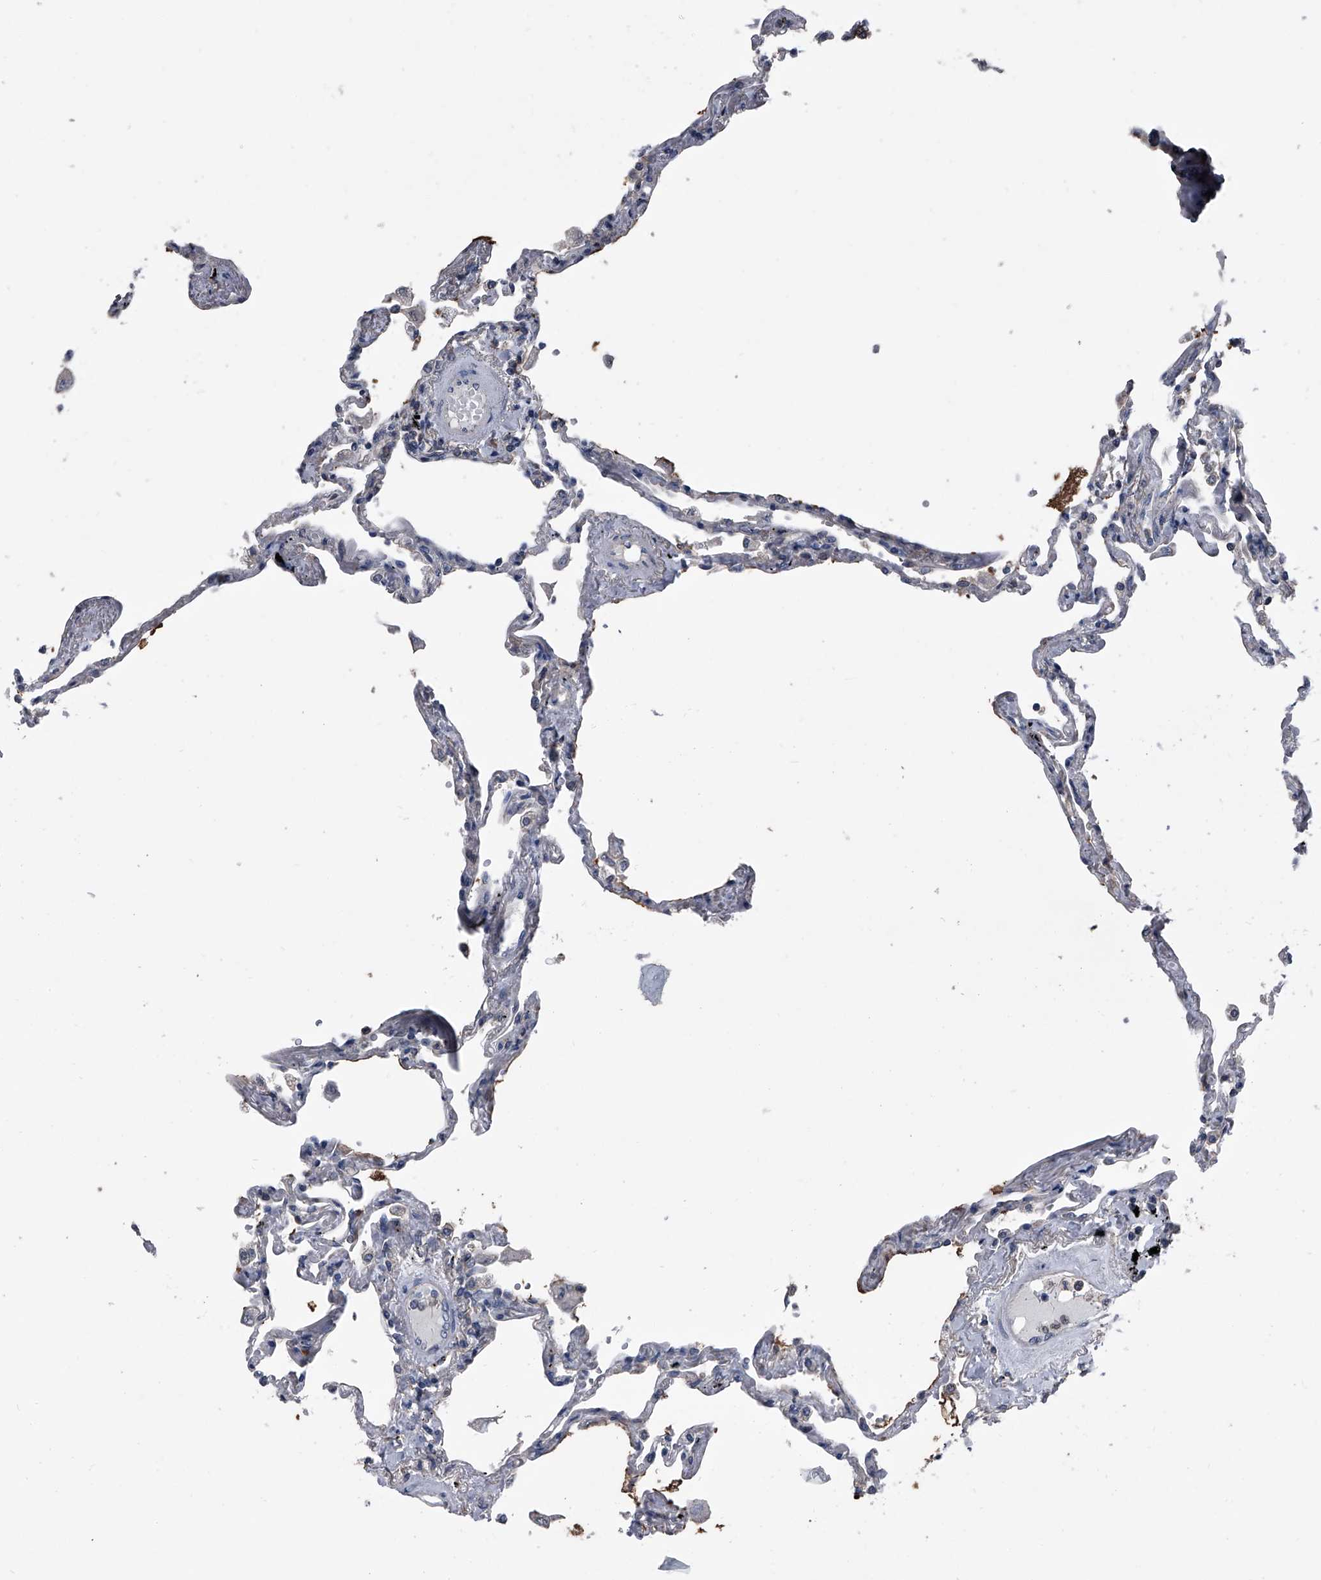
{"staining": {"intensity": "negative", "quantity": "none", "location": "none"}, "tissue": "lung", "cell_type": "Alveolar cells", "image_type": "normal", "snomed": [{"axis": "morphology", "description": "Normal tissue, NOS"}, {"axis": "topography", "description": "Lung"}], "caption": "A high-resolution histopathology image shows immunohistochemistry (IHC) staining of benign lung, which shows no significant staining in alveolar cells. The staining was performed using DAB to visualize the protein expression in brown, while the nuclei were stained in blue with hematoxylin (Magnification: 20x).", "gene": "PIP5K1A", "patient": {"sex": "female", "age": 67}}